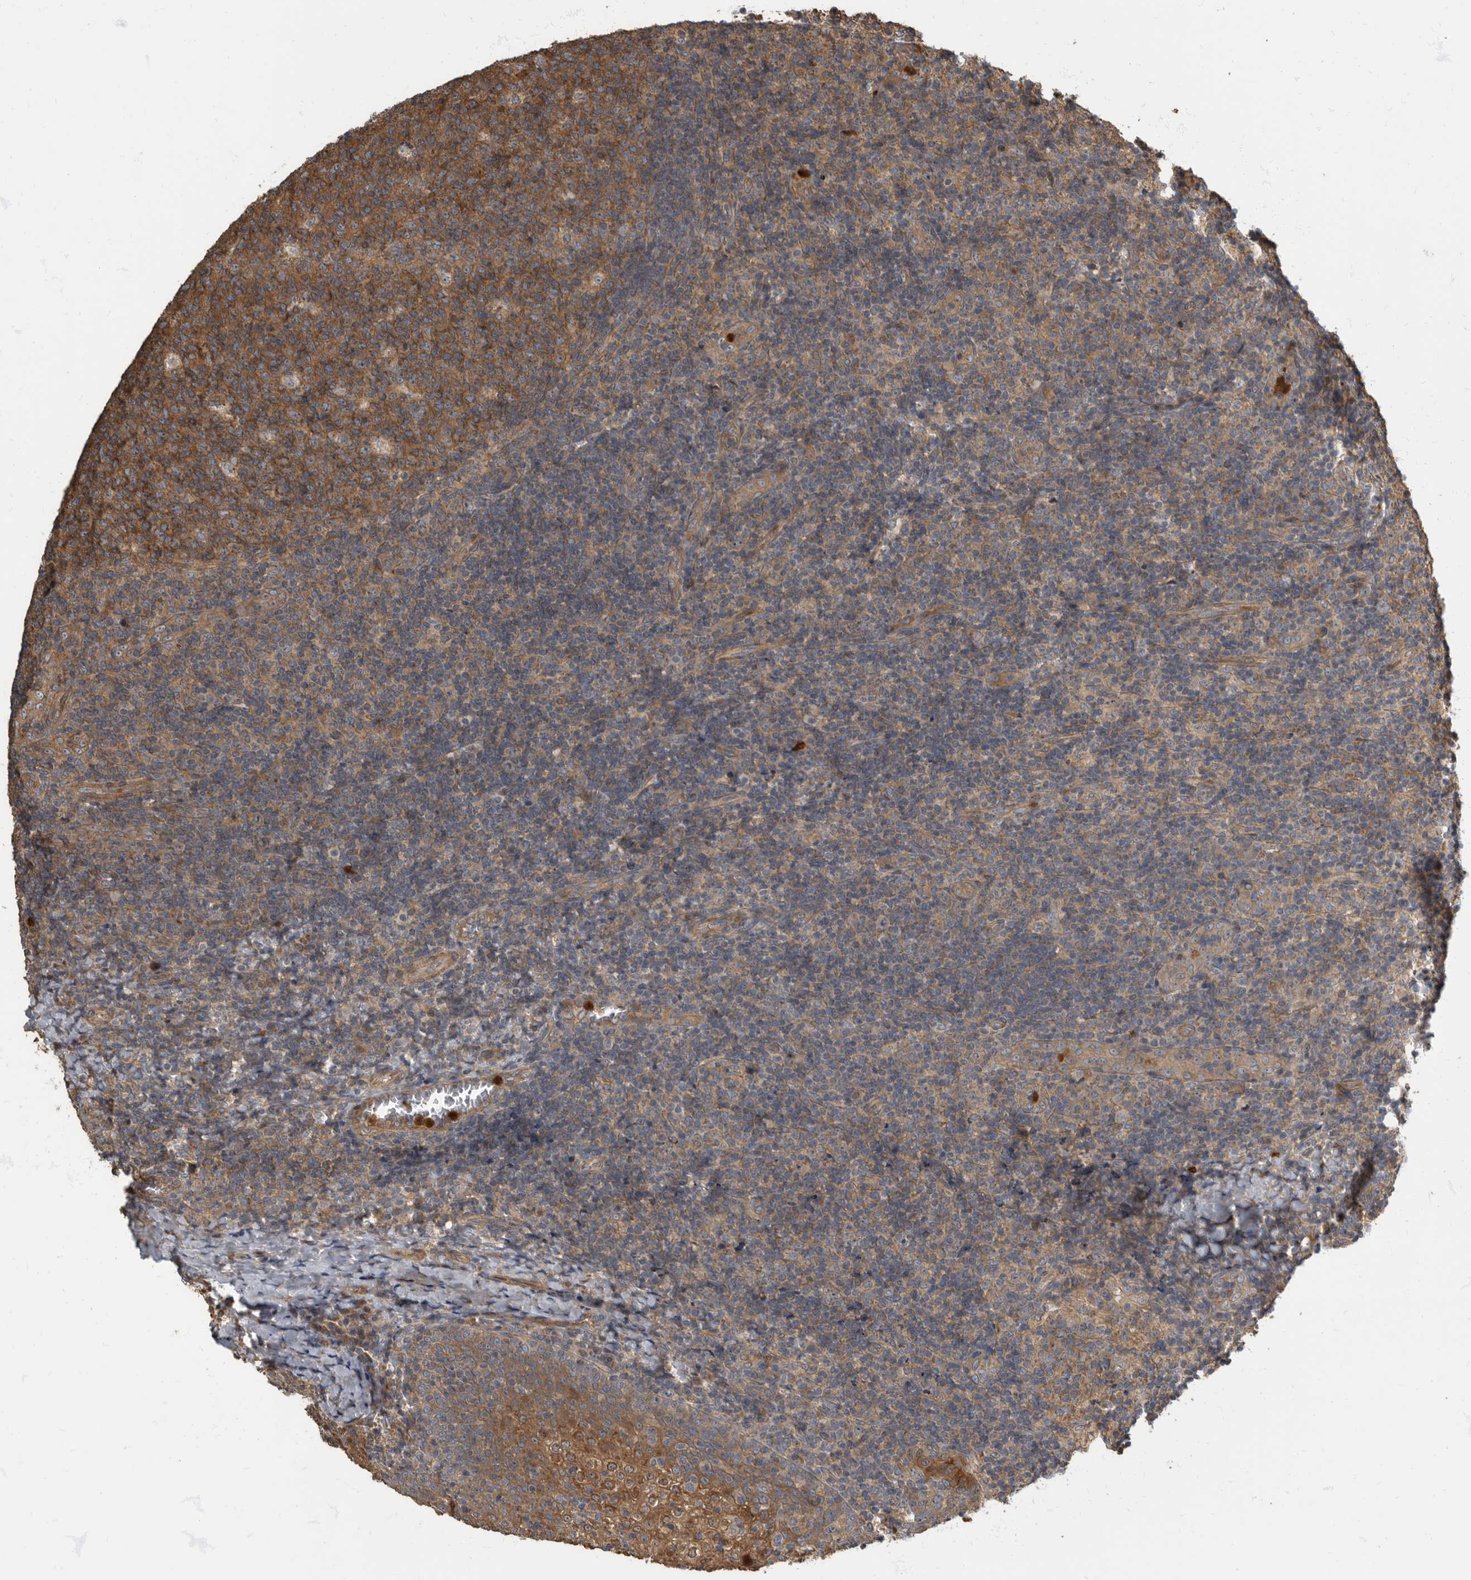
{"staining": {"intensity": "moderate", "quantity": ">75%", "location": "cytoplasmic/membranous"}, "tissue": "tonsil", "cell_type": "Germinal center cells", "image_type": "normal", "snomed": [{"axis": "morphology", "description": "Normal tissue, NOS"}, {"axis": "topography", "description": "Tonsil"}], "caption": "Immunohistochemistry (IHC) staining of unremarkable tonsil, which exhibits medium levels of moderate cytoplasmic/membranous expression in approximately >75% of germinal center cells indicating moderate cytoplasmic/membranous protein positivity. The staining was performed using DAB (3,3'-diaminobenzidine) (brown) for protein detection and nuclei were counterstained in hematoxylin (blue).", "gene": "DAAM1", "patient": {"sex": "female", "age": 19}}